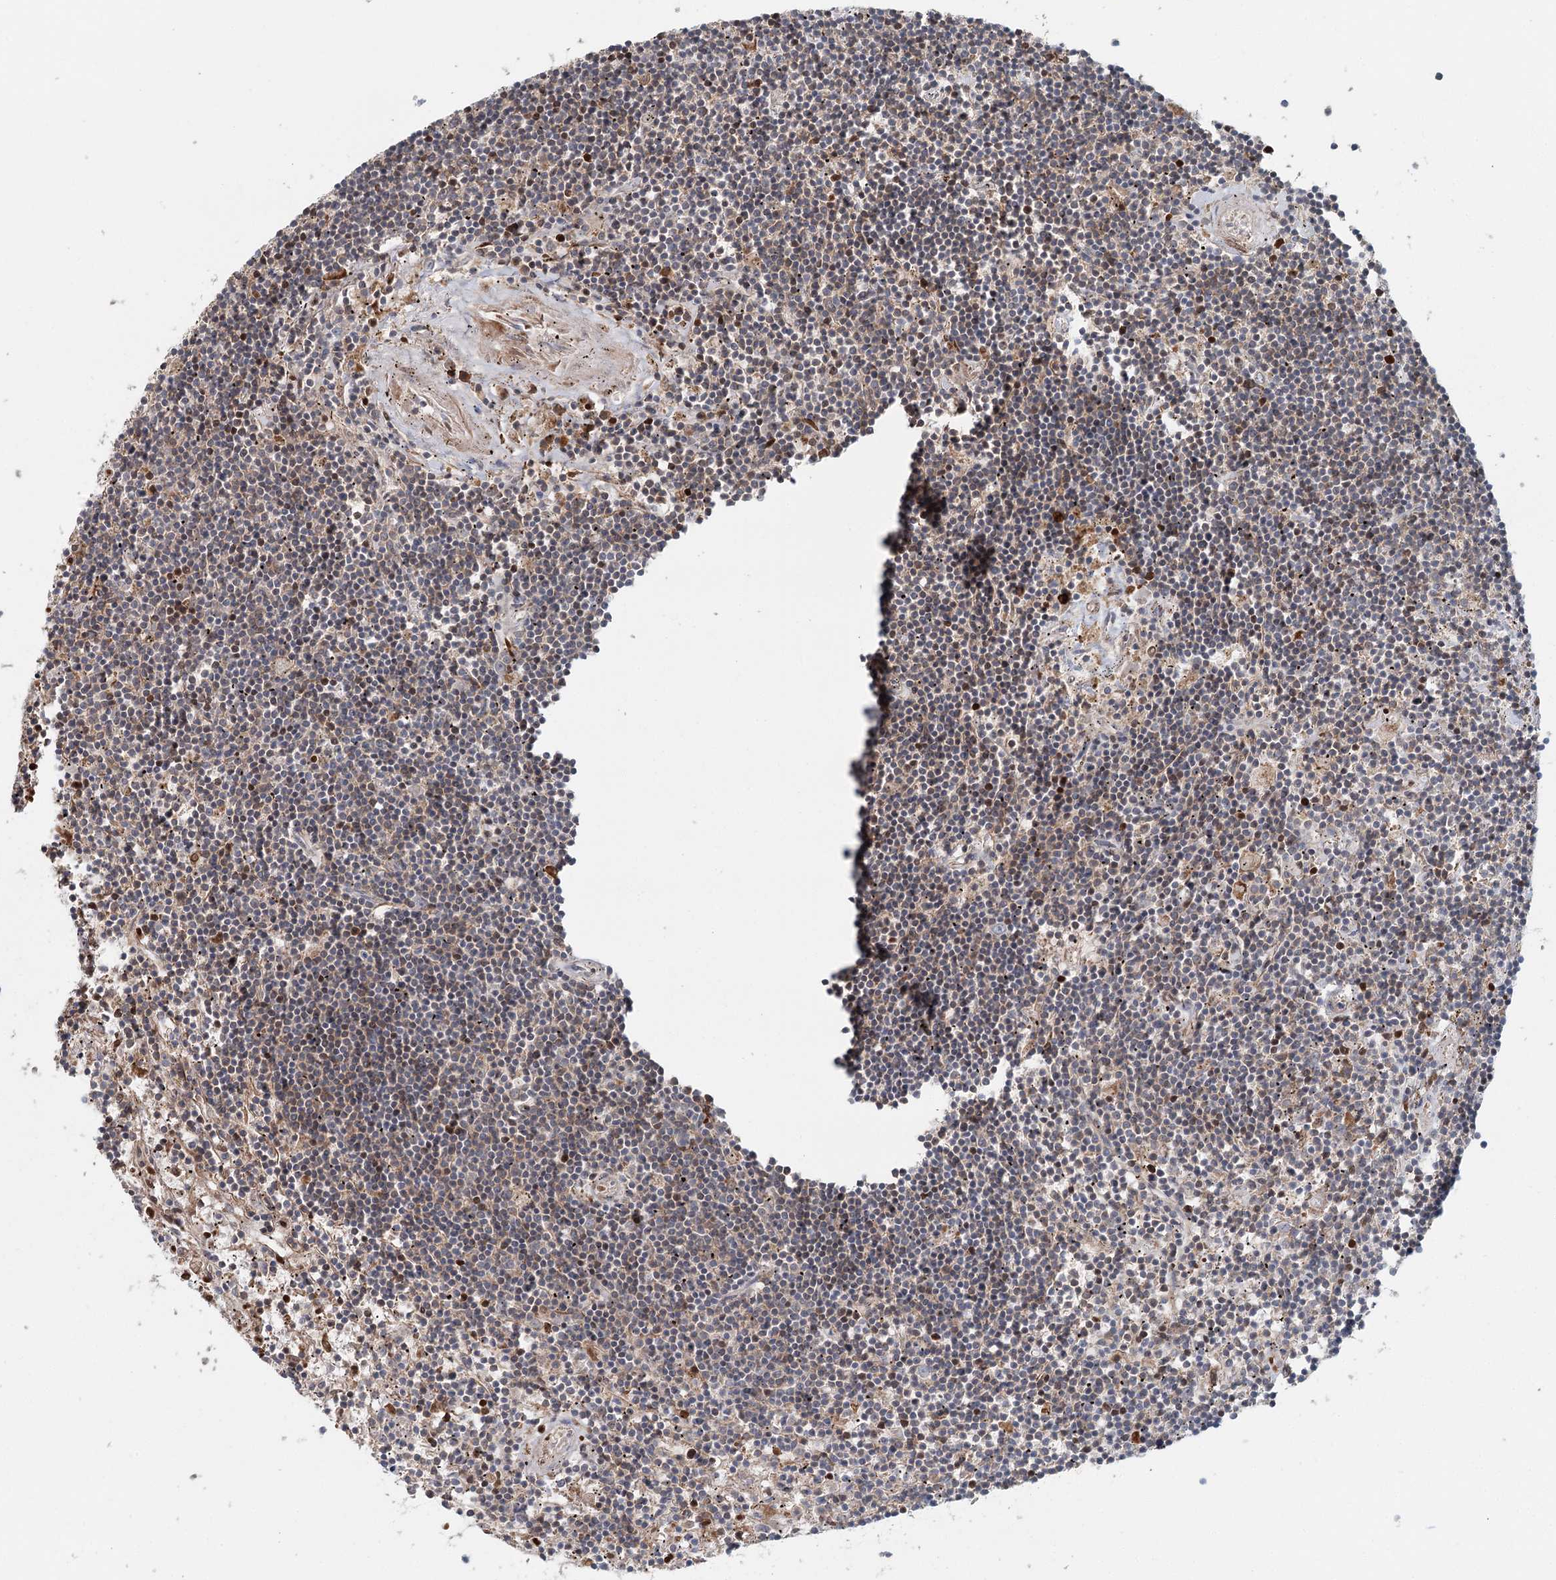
{"staining": {"intensity": "moderate", "quantity": "<25%", "location": "cytoplasmic/membranous"}, "tissue": "lymphoma", "cell_type": "Tumor cells", "image_type": "cancer", "snomed": [{"axis": "morphology", "description": "Malignant lymphoma, non-Hodgkin's type, Low grade"}, {"axis": "topography", "description": "Spleen"}], "caption": "Immunohistochemistry micrograph of neoplastic tissue: human low-grade malignant lymphoma, non-Hodgkin's type stained using immunohistochemistry reveals low levels of moderate protein expression localized specifically in the cytoplasmic/membranous of tumor cells, appearing as a cytoplasmic/membranous brown color.", "gene": "ADK", "patient": {"sex": "male", "age": 76}}